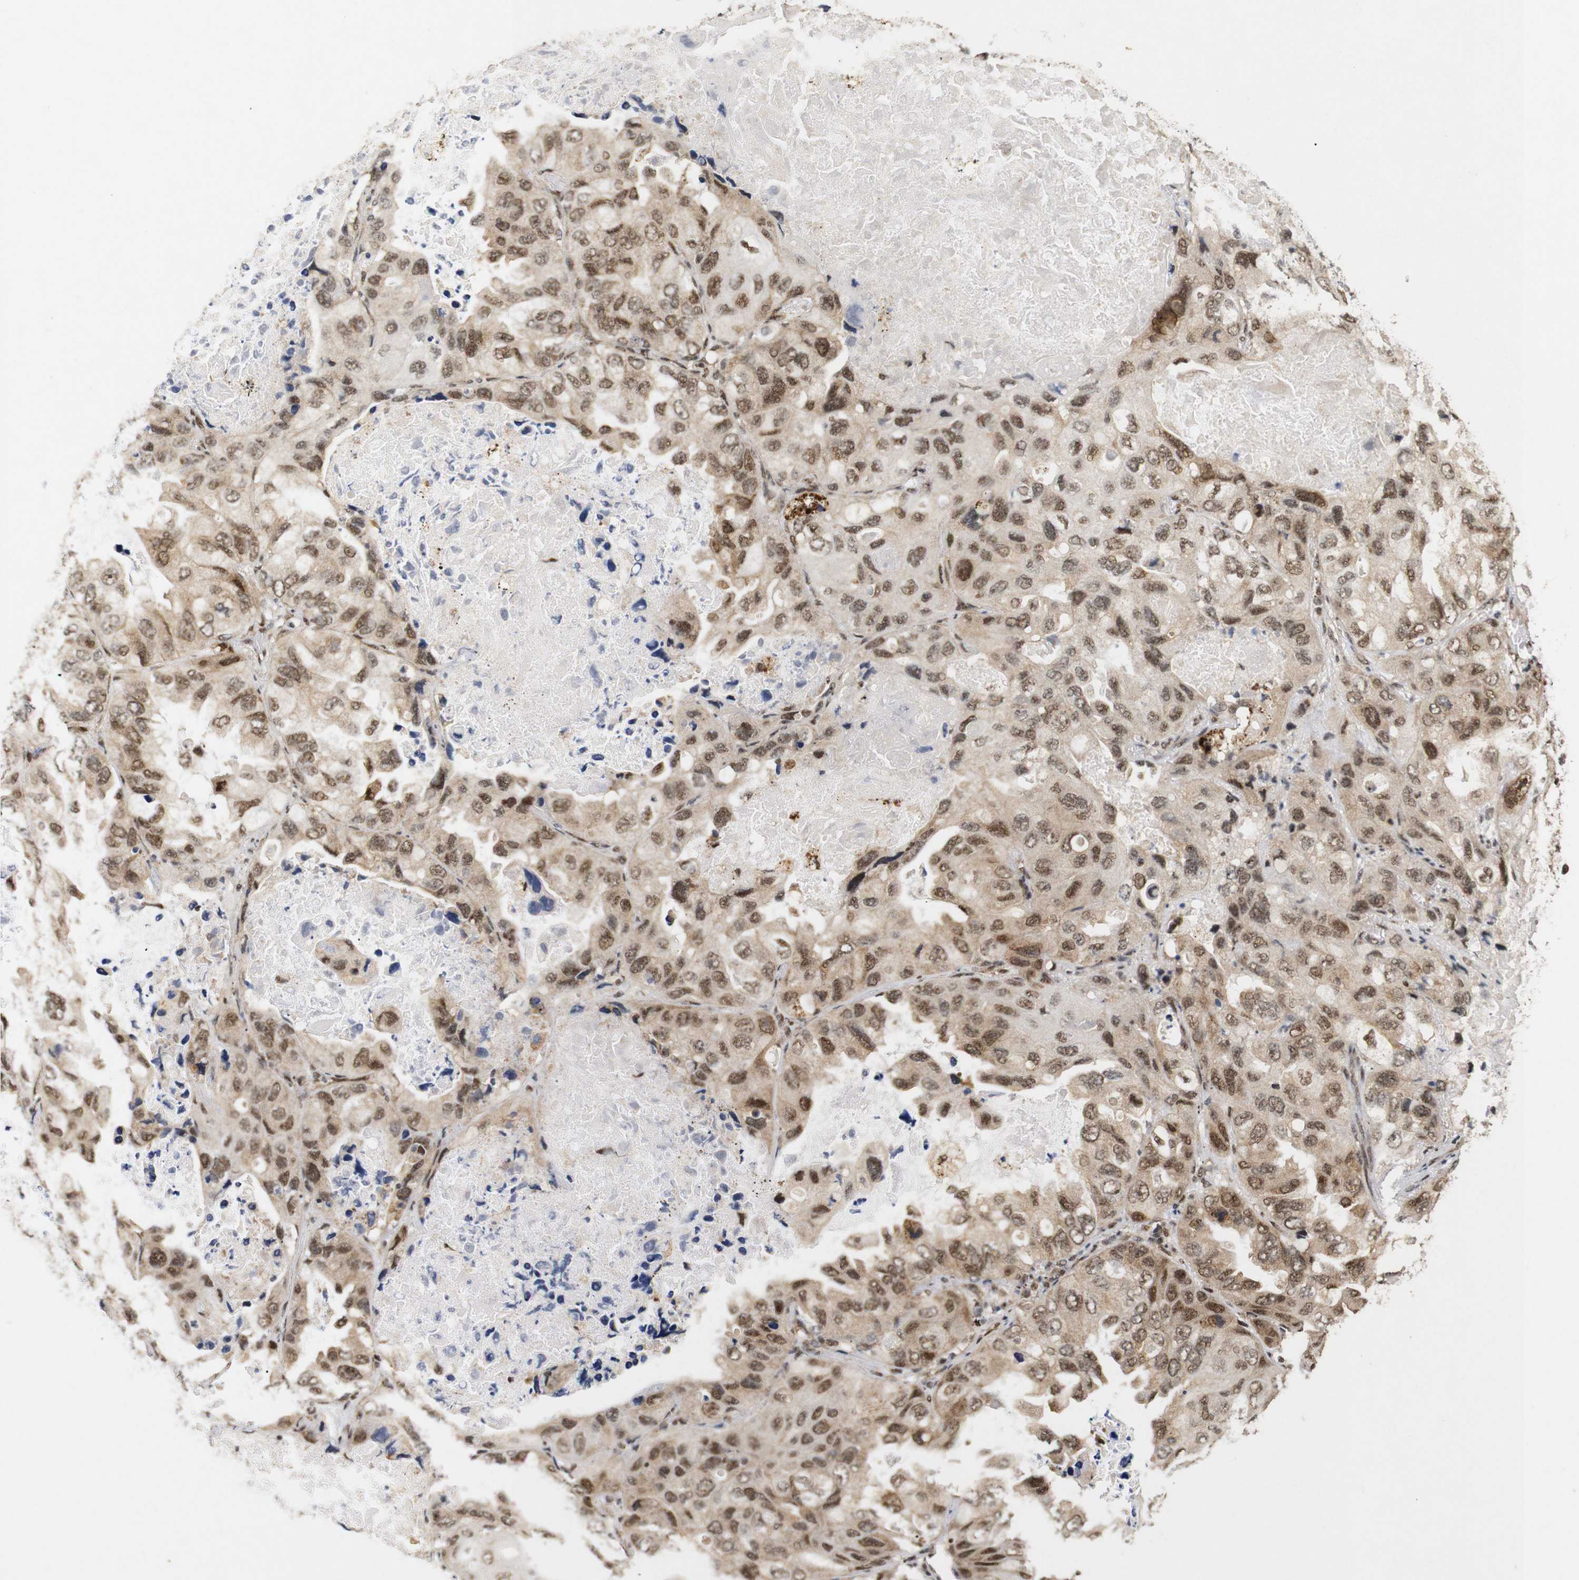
{"staining": {"intensity": "moderate", "quantity": ">75%", "location": "cytoplasmic/membranous,nuclear"}, "tissue": "lung cancer", "cell_type": "Tumor cells", "image_type": "cancer", "snomed": [{"axis": "morphology", "description": "Squamous cell carcinoma, NOS"}, {"axis": "topography", "description": "Lung"}], "caption": "This micrograph reveals IHC staining of human lung cancer (squamous cell carcinoma), with medium moderate cytoplasmic/membranous and nuclear expression in about >75% of tumor cells.", "gene": "PYM1", "patient": {"sex": "female", "age": 73}}